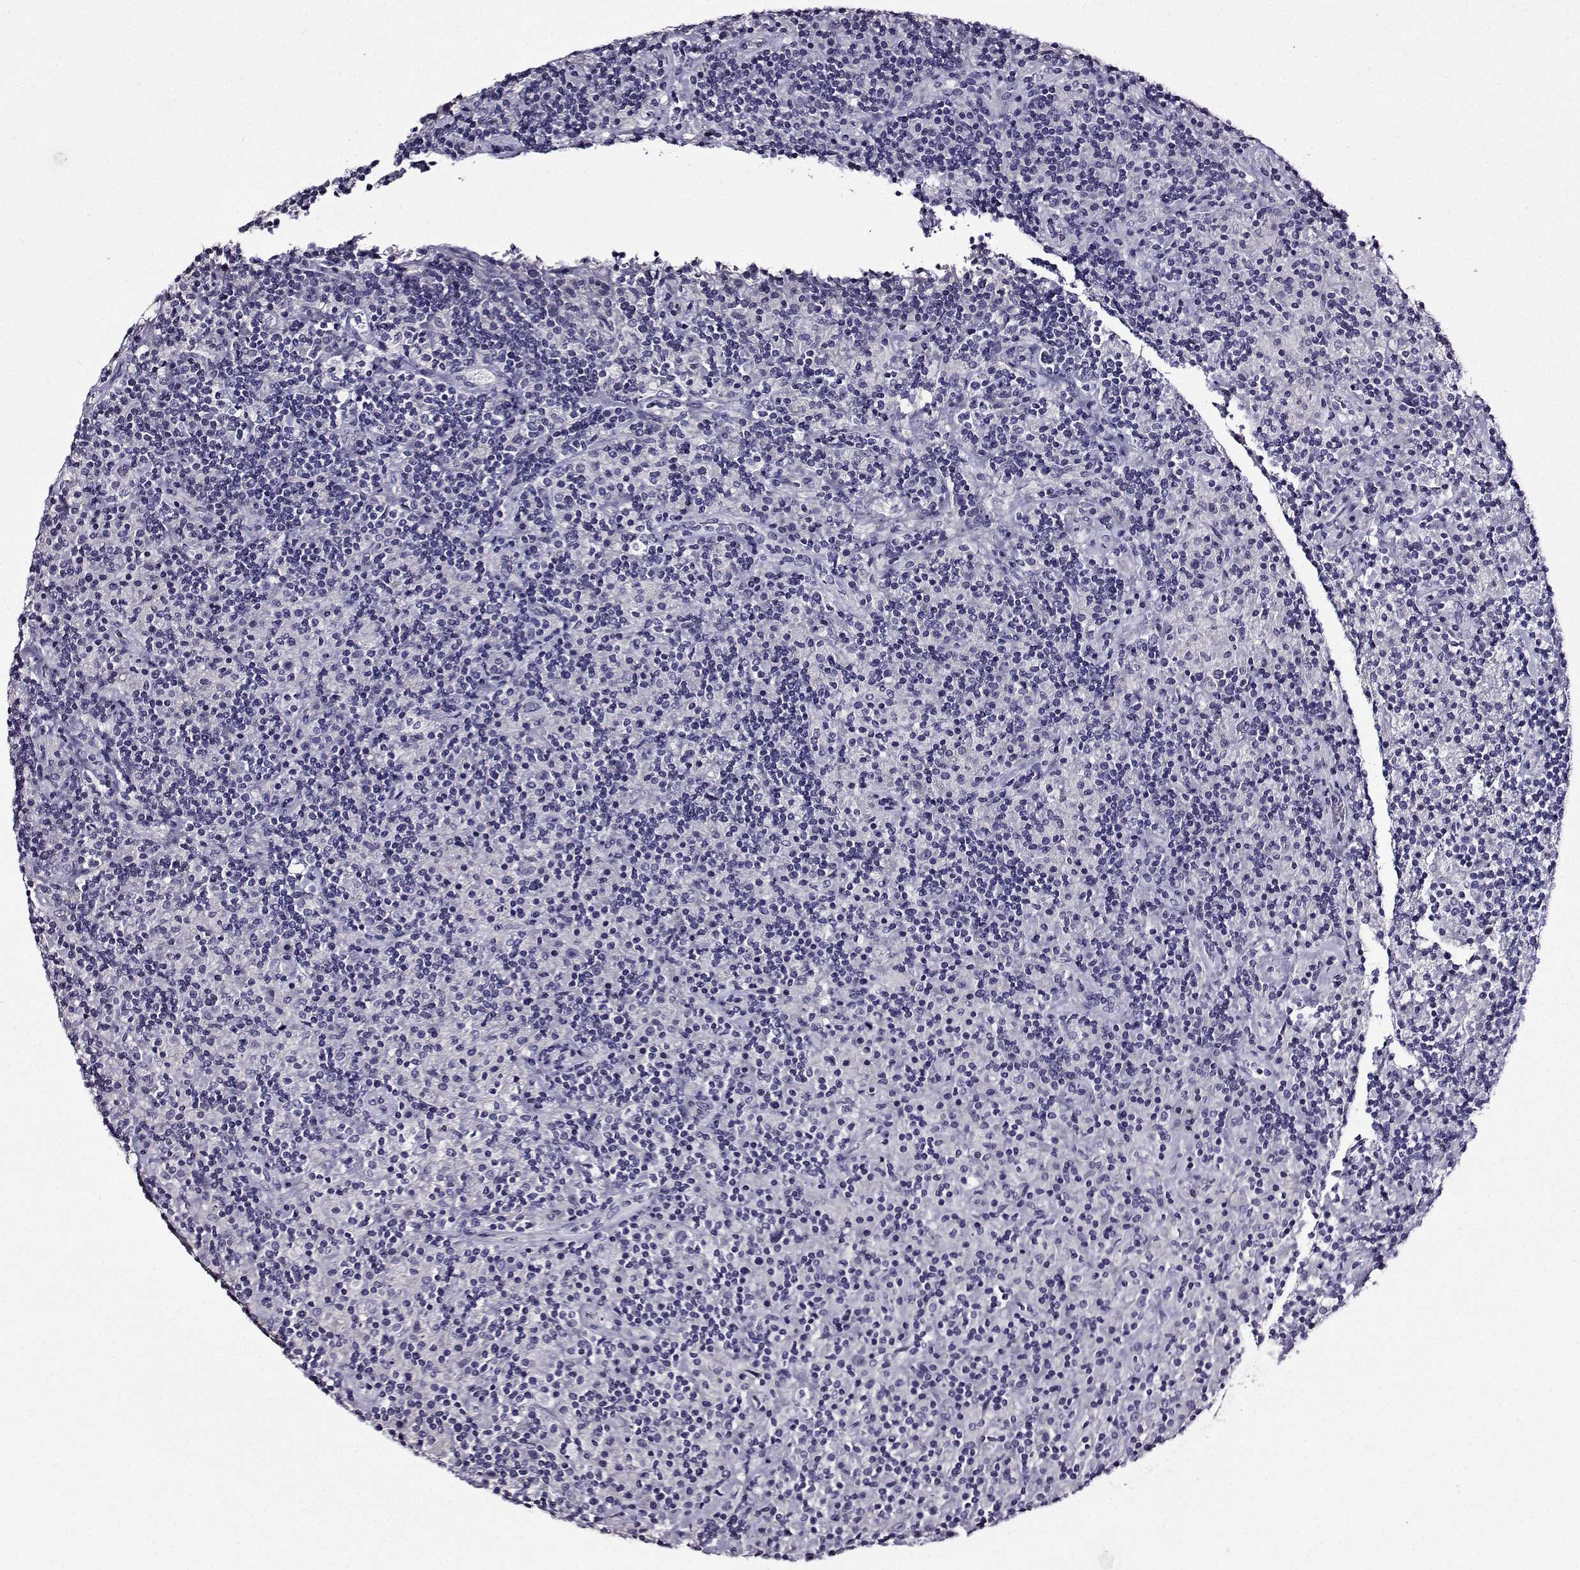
{"staining": {"intensity": "negative", "quantity": "none", "location": "none"}, "tissue": "lymphoma", "cell_type": "Tumor cells", "image_type": "cancer", "snomed": [{"axis": "morphology", "description": "Hodgkin's disease, NOS"}, {"axis": "topography", "description": "Lymph node"}], "caption": "Tumor cells are negative for protein expression in human lymphoma. (Brightfield microscopy of DAB immunohistochemistry at high magnification).", "gene": "TMEM266", "patient": {"sex": "male", "age": 70}}